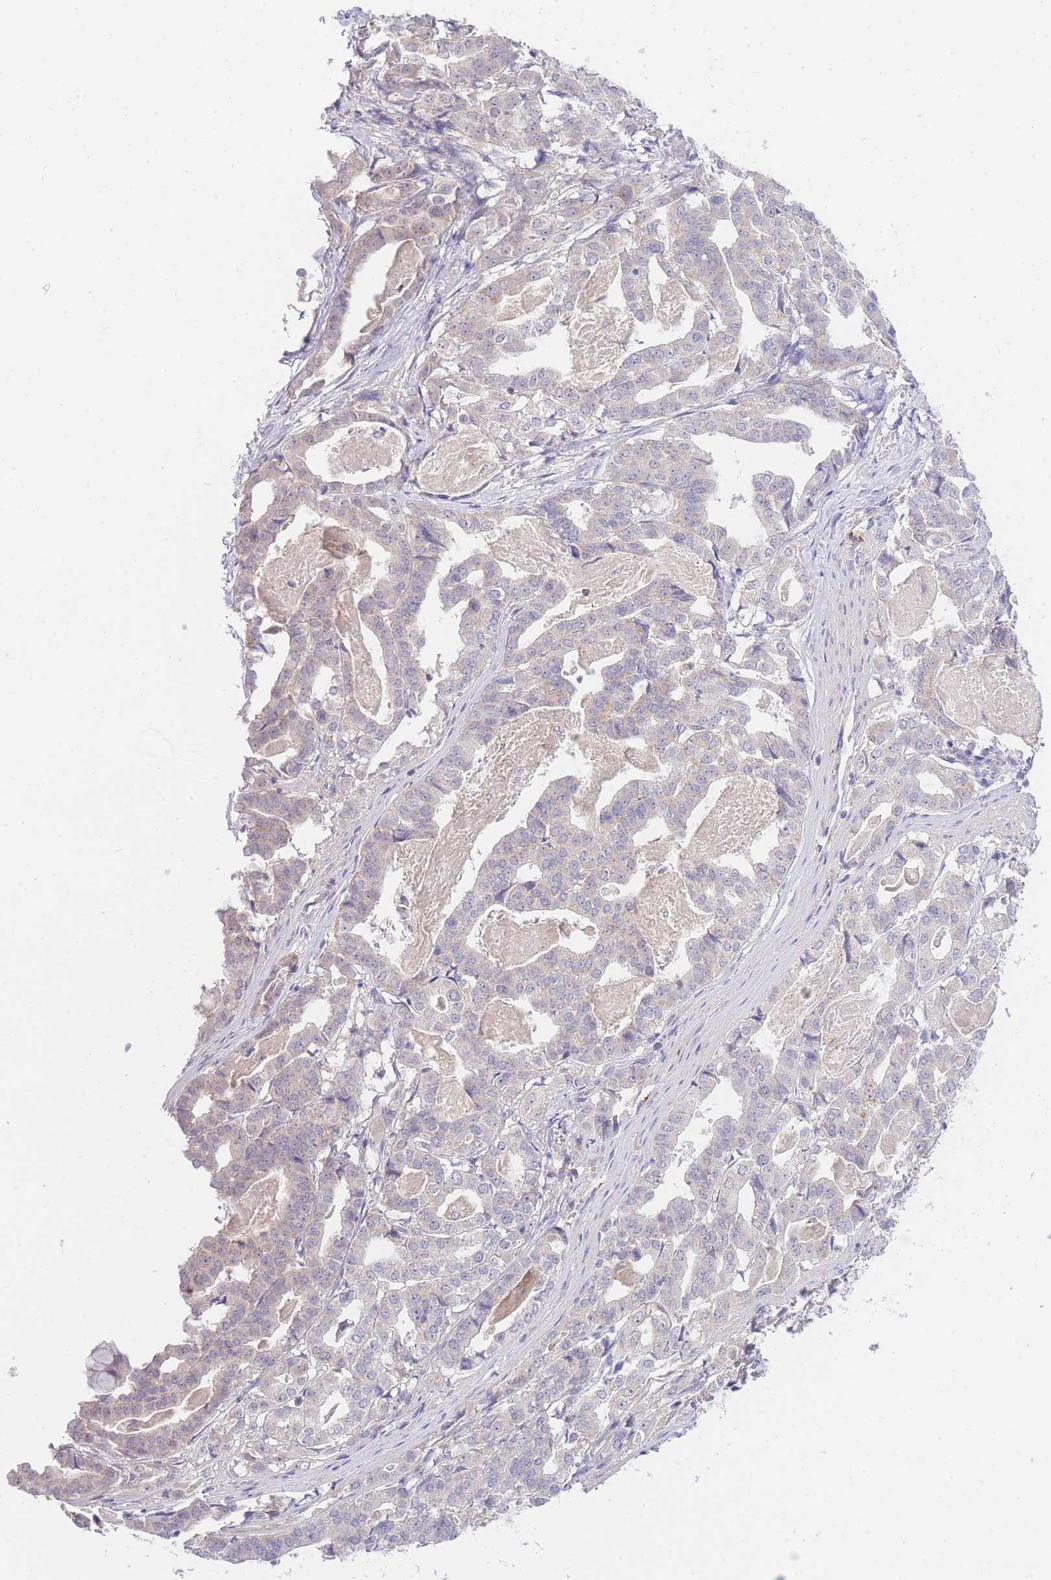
{"staining": {"intensity": "negative", "quantity": "none", "location": "none"}, "tissue": "stomach cancer", "cell_type": "Tumor cells", "image_type": "cancer", "snomed": [{"axis": "morphology", "description": "Adenocarcinoma, NOS"}, {"axis": "topography", "description": "Stomach"}], "caption": "There is no significant staining in tumor cells of stomach cancer (adenocarcinoma).", "gene": "SLC25A33", "patient": {"sex": "male", "age": 48}}